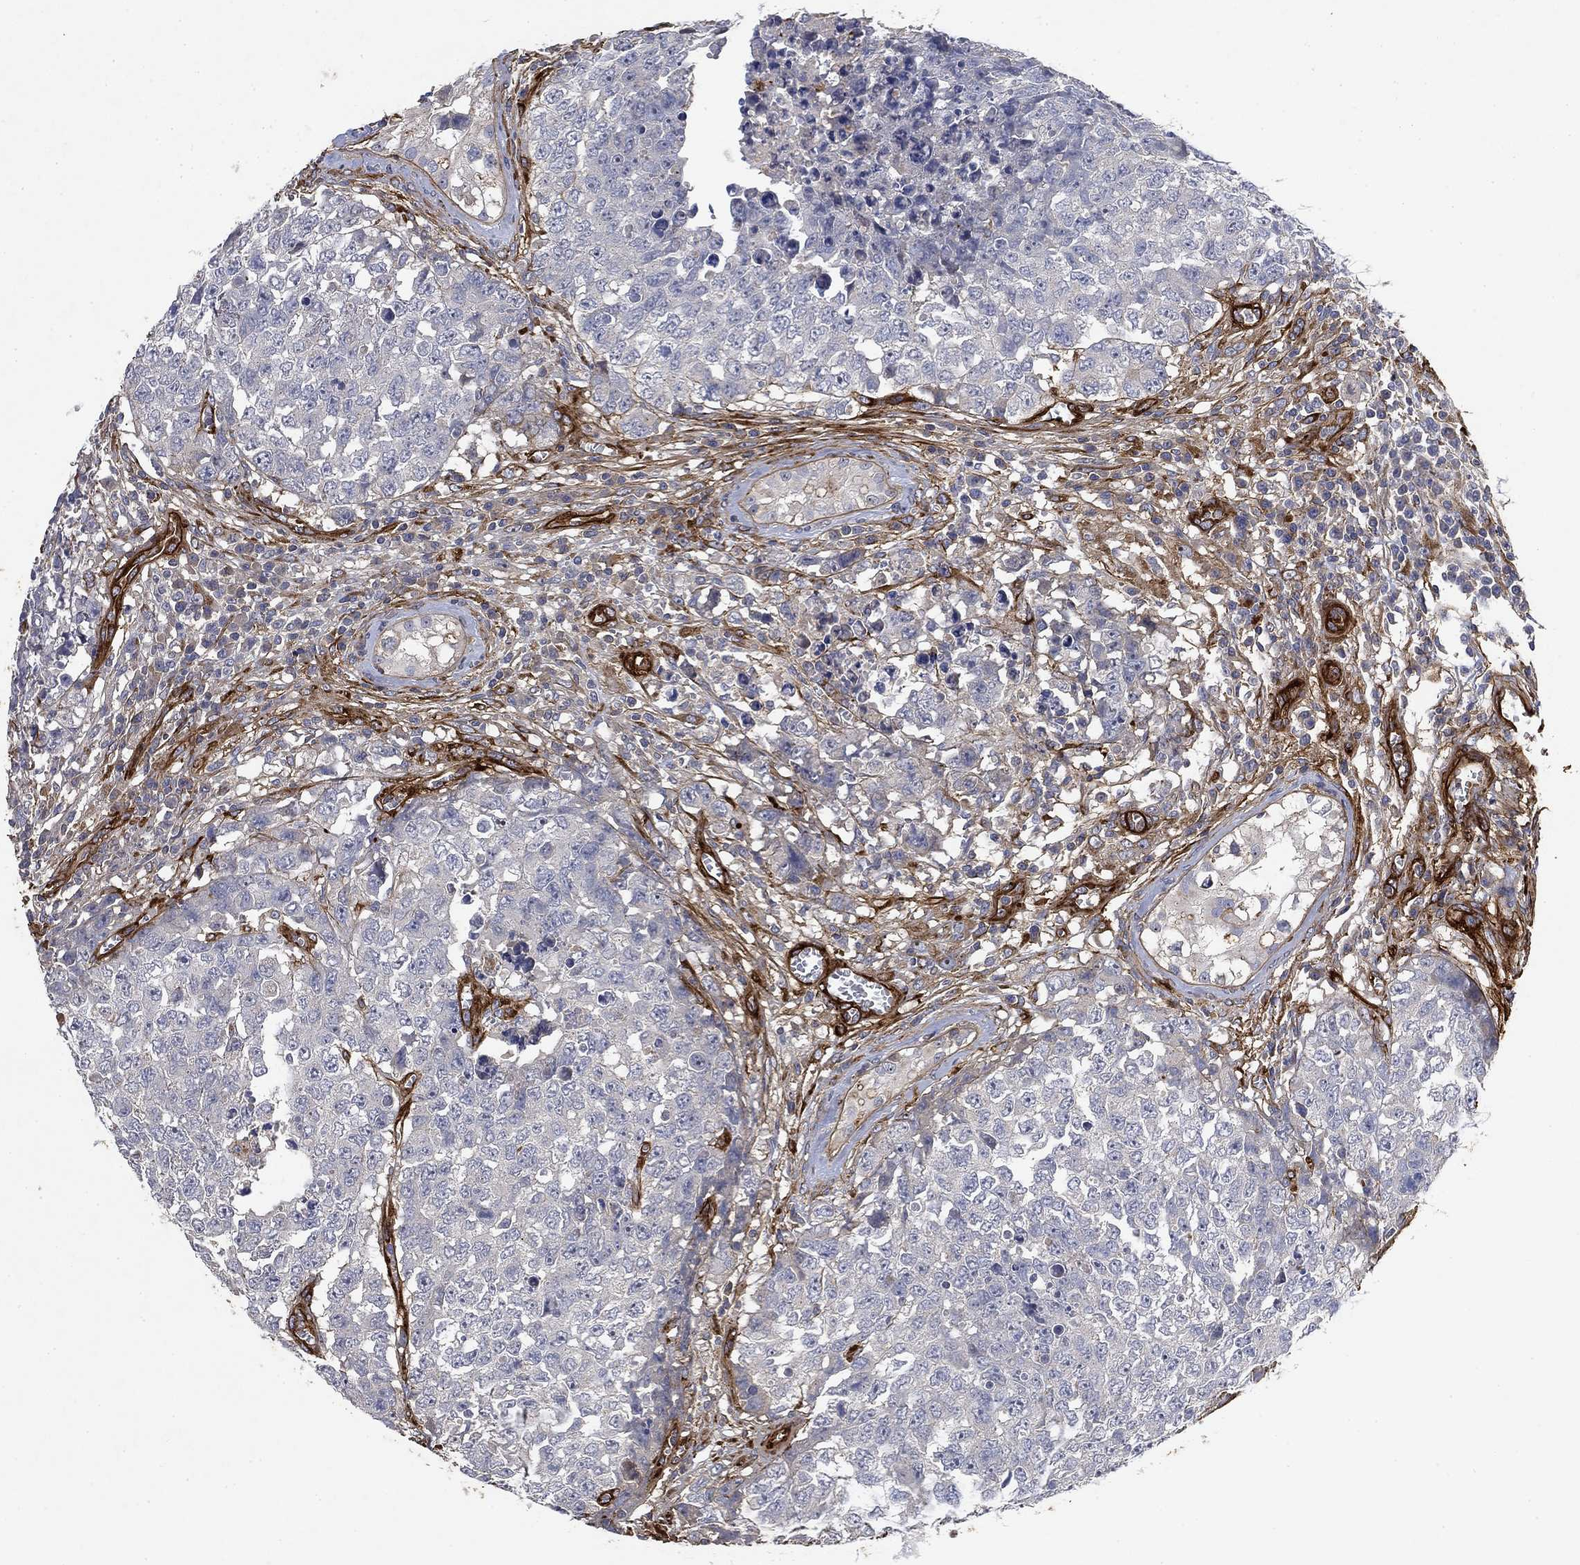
{"staining": {"intensity": "negative", "quantity": "none", "location": "none"}, "tissue": "testis cancer", "cell_type": "Tumor cells", "image_type": "cancer", "snomed": [{"axis": "morphology", "description": "Carcinoma, Embryonal, NOS"}, {"axis": "topography", "description": "Testis"}], "caption": "Protein analysis of testis cancer reveals no significant staining in tumor cells.", "gene": "COL4A2", "patient": {"sex": "male", "age": 23}}